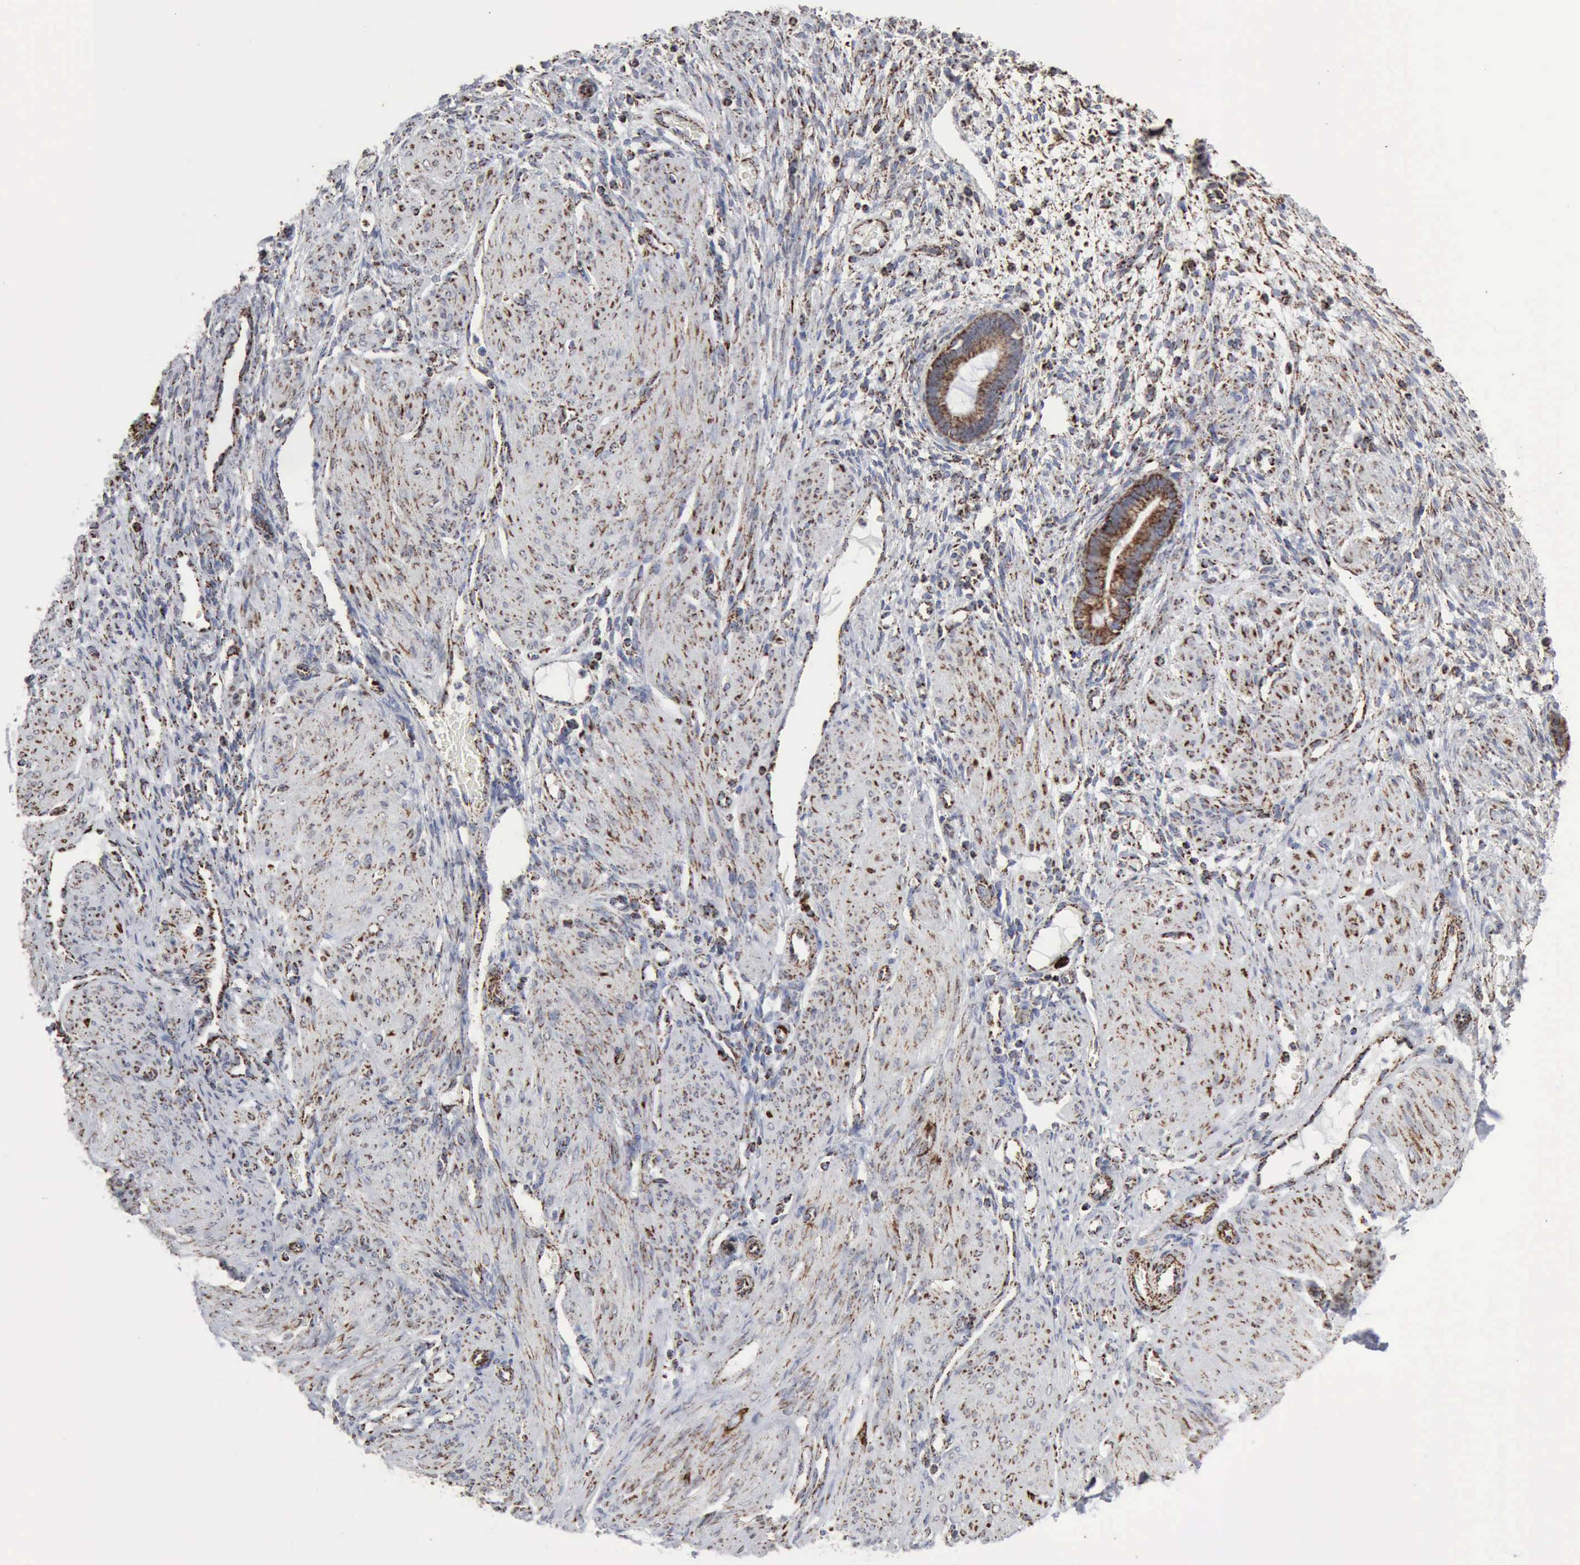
{"staining": {"intensity": "moderate", "quantity": ">75%", "location": "cytoplasmic/membranous"}, "tissue": "endometrium", "cell_type": "Cells in endometrial stroma", "image_type": "normal", "snomed": [{"axis": "morphology", "description": "Normal tissue, NOS"}, {"axis": "topography", "description": "Endometrium"}], "caption": "IHC histopathology image of unremarkable endometrium: human endometrium stained using immunohistochemistry shows medium levels of moderate protein expression localized specifically in the cytoplasmic/membranous of cells in endometrial stroma, appearing as a cytoplasmic/membranous brown color.", "gene": "ACO2", "patient": {"sex": "female", "age": 72}}